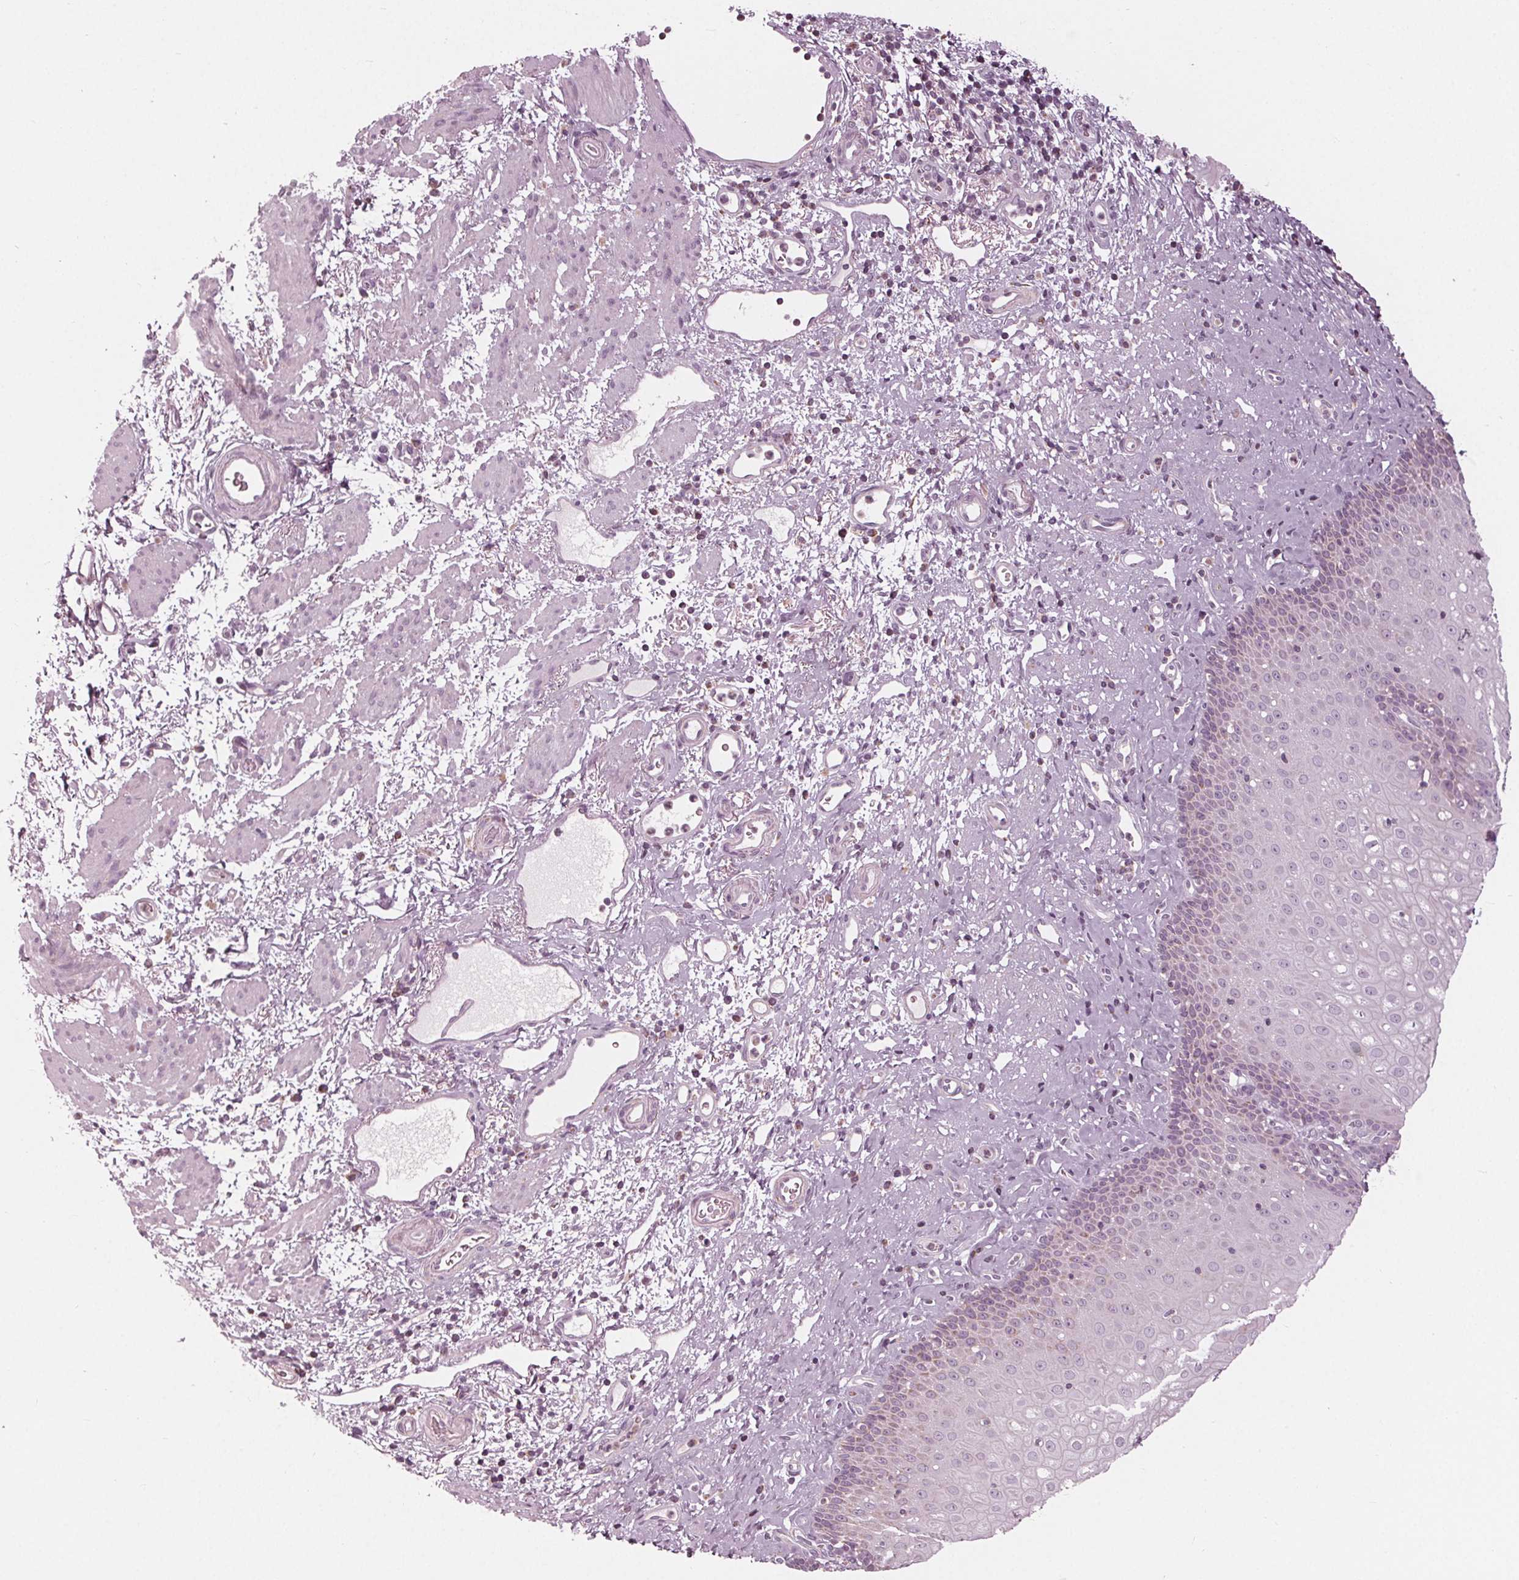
{"staining": {"intensity": "negative", "quantity": "none", "location": "none"}, "tissue": "esophagus", "cell_type": "Squamous epithelial cells", "image_type": "normal", "snomed": [{"axis": "morphology", "description": "Normal tissue, NOS"}, {"axis": "topography", "description": "Esophagus"}], "caption": "This is an immunohistochemistry (IHC) image of unremarkable esophagus. There is no positivity in squamous epithelial cells.", "gene": "CLN6", "patient": {"sex": "female", "age": 68}}